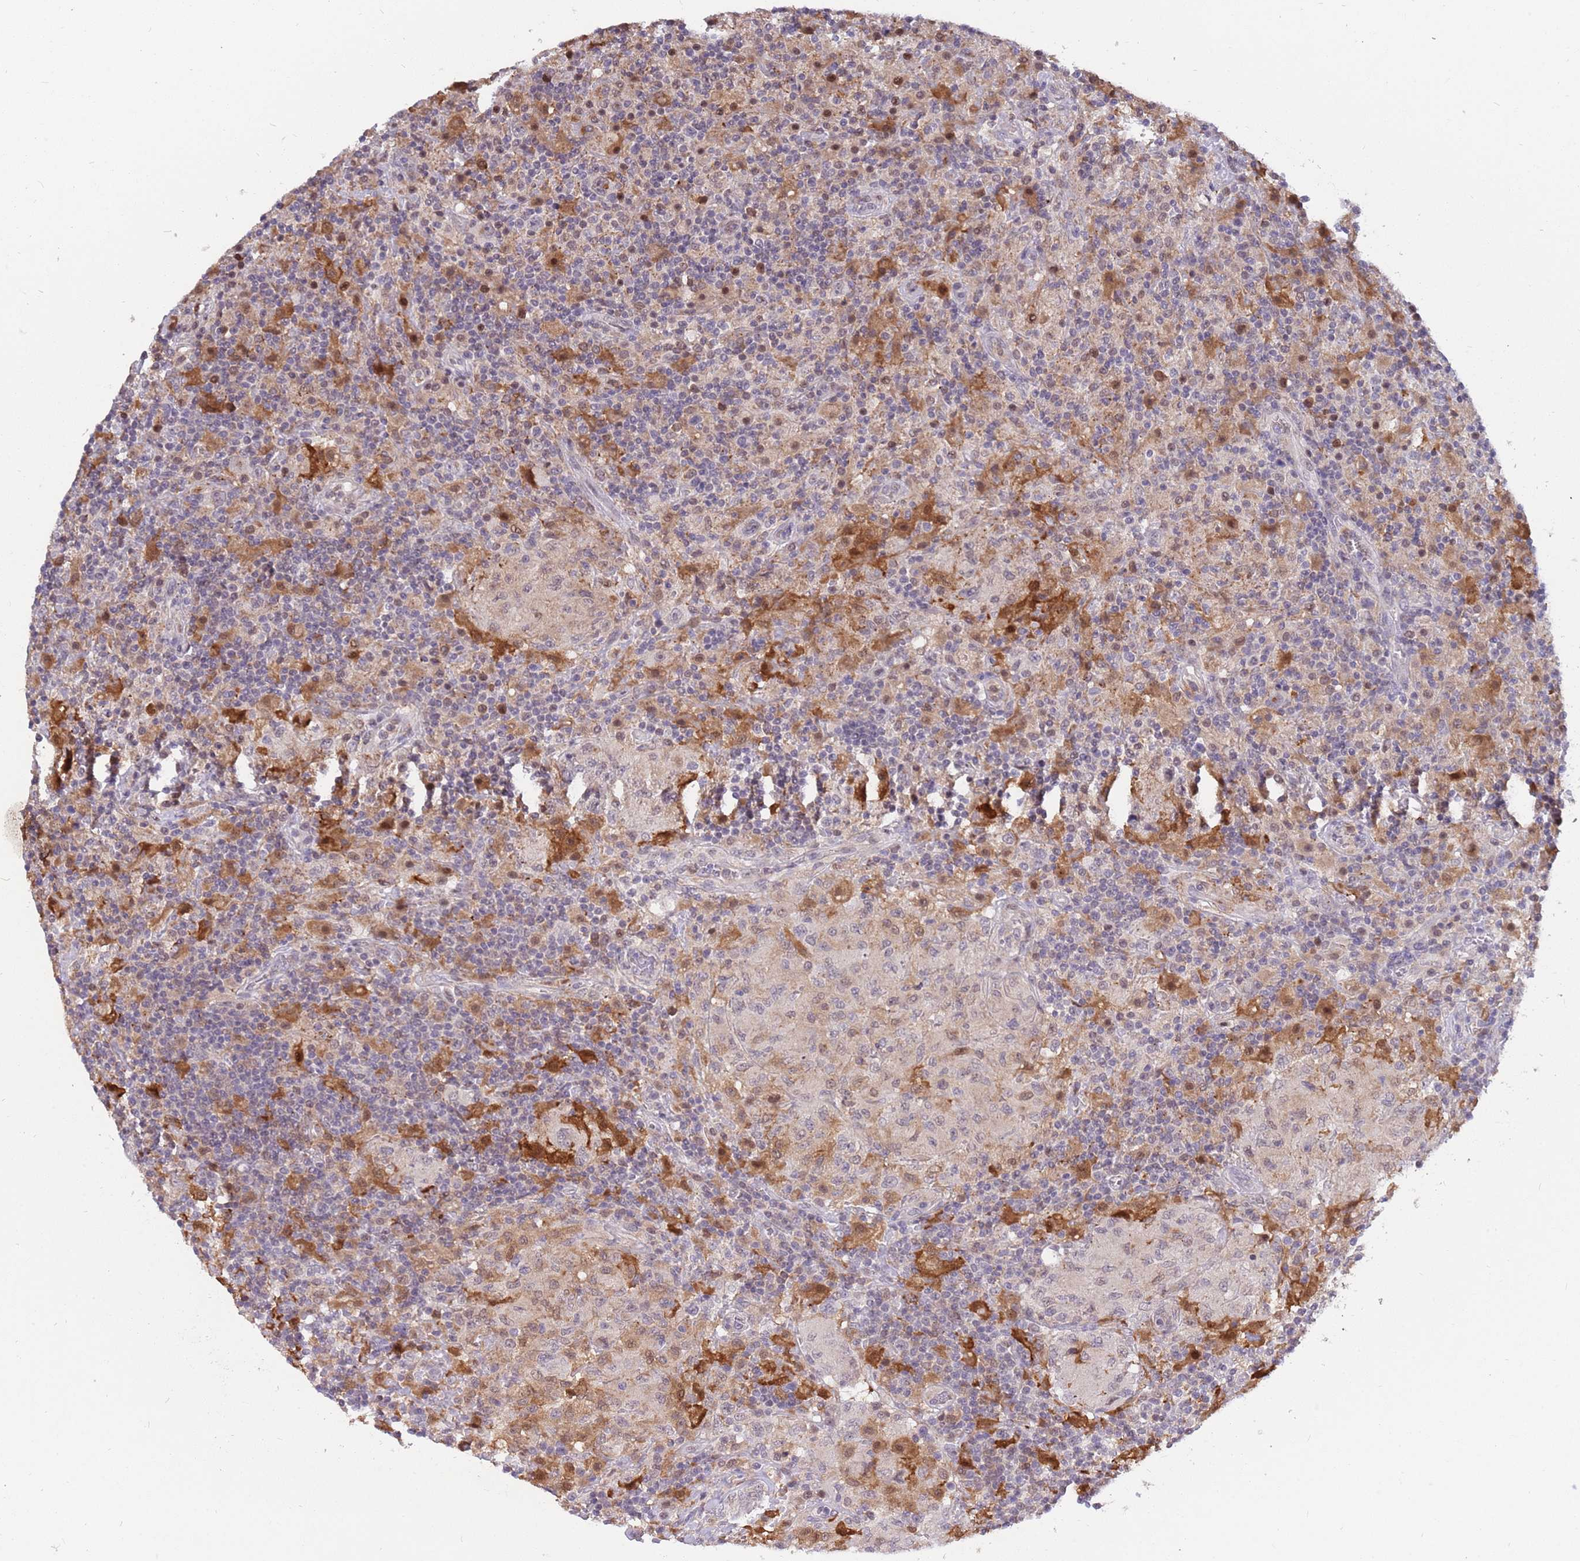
{"staining": {"intensity": "negative", "quantity": "none", "location": "none"}, "tissue": "lymphoma", "cell_type": "Tumor cells", "image_type": "cancer", "snomed": [{"axis": "morphology", "description": "Hodgkin's disease, NOS"}, {"axis": "topography", "description": "Lymph node"}], "caption": "Tumor cells show no significant expression in lymphoma.", "gene": "CCNJL", "patient": {"sex": "male", "age": 70}}